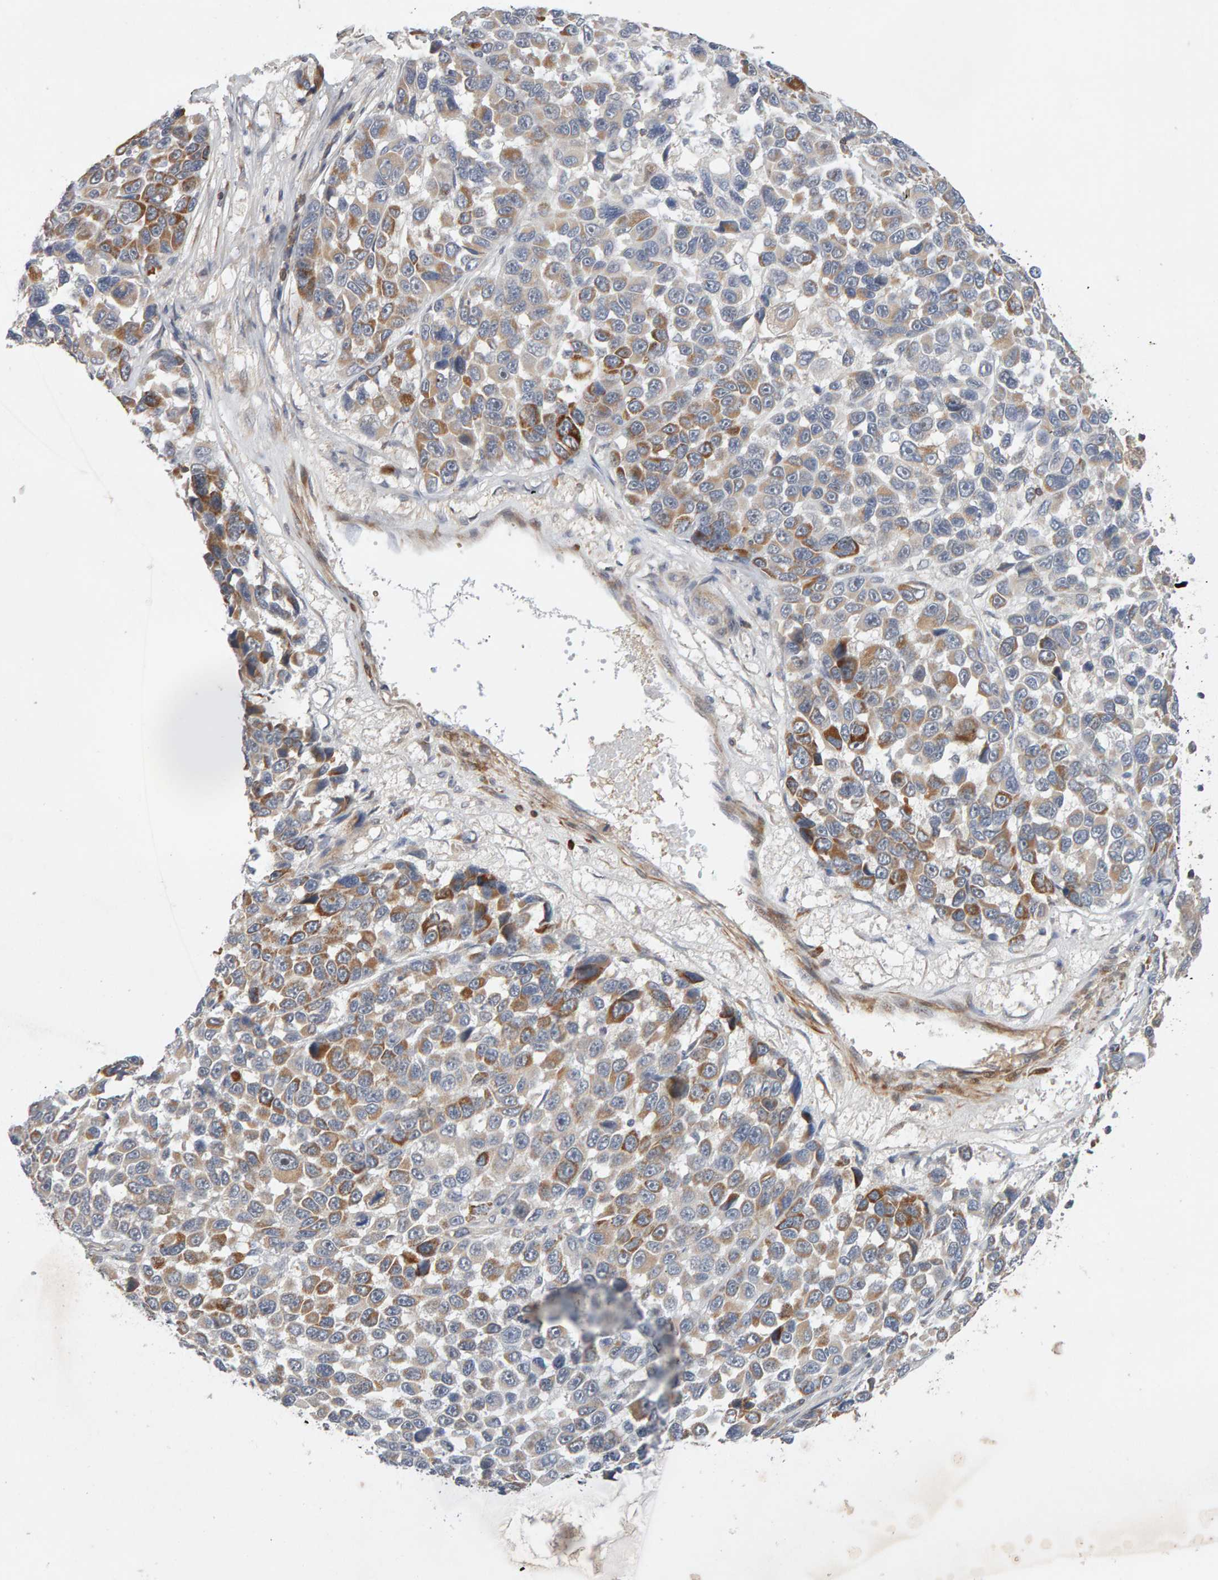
{"staining": {"intensity": "strong", "quantity": "<25%", "location": "cytoplasmic/membranous"}, "tissue": "melanoma", "cell_type": "Tumor cells", "image_type": "cancer", "snomed": [{"axis": "morphology", "description": "Malignant melanoma, NOS"}, {"axis": "topography", "description": "Skin"}], "caption": "Protein expression analysis of human malignant melanoma reveals strong cytoplasmic/membranous positivity in approximately <25% of tumor cells.", "gene": "NUDCD1", "patient": {"sex": "male", "age": 53}}